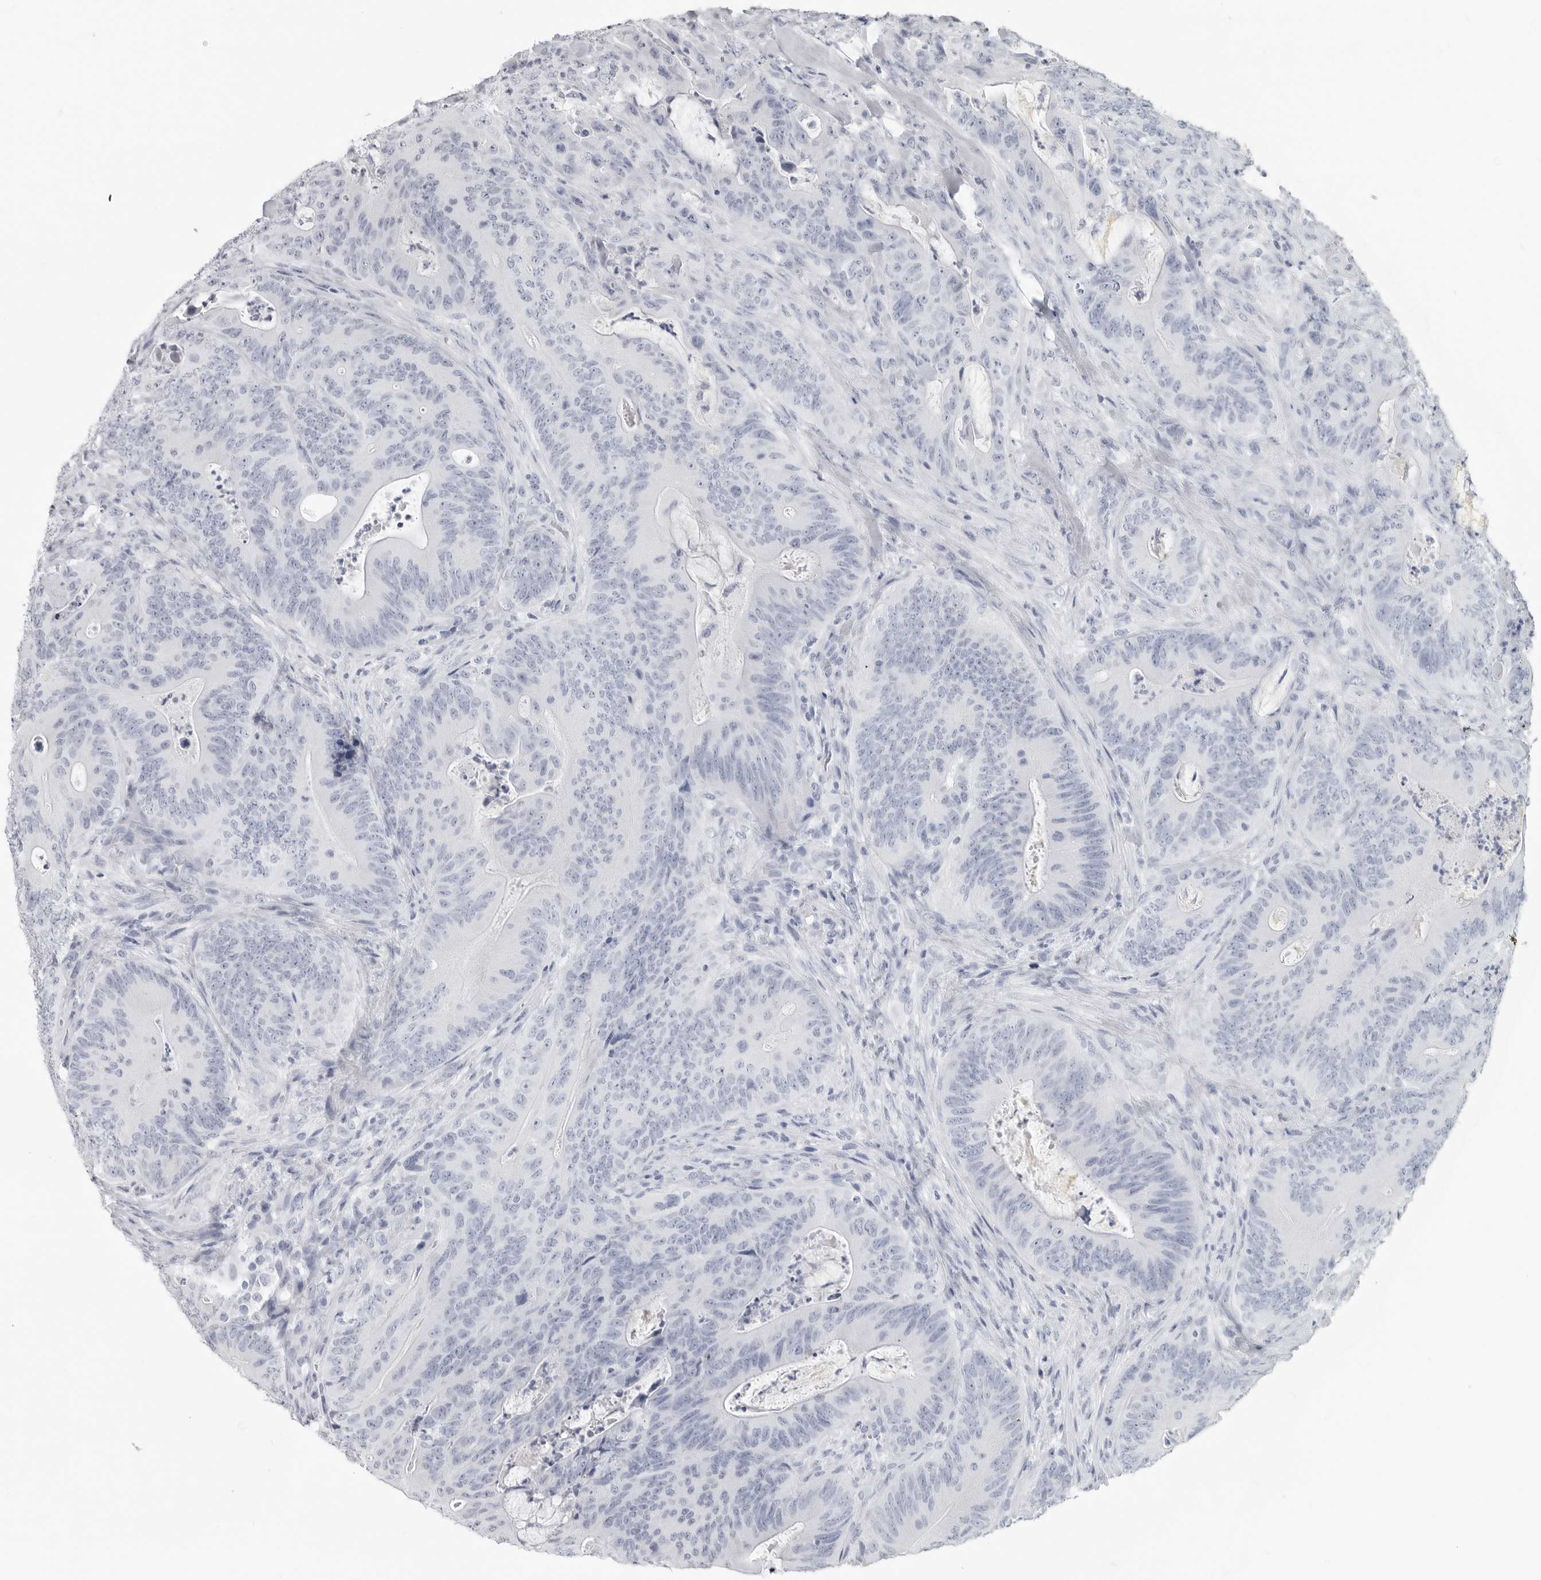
{"staining": {"intensity": "negative", "quantity": "none", "location": "none"}, "tissue": "colorectal cancer", "cell_type": "Tumor cells", "image_type": "cancer", "snomed": [{"axis": "morphology", "description": "Normal tissue, NOS"}, {"axis": "topography", "description": "Colon"}], "caption": "DAB (3,3'-diaminobenzidine) immunohistochemical staining of colorectal cancer shows no significant positivity in tumor cells.", "gene": "LY6D", "patient": {"sex": "female", "age": 82}}